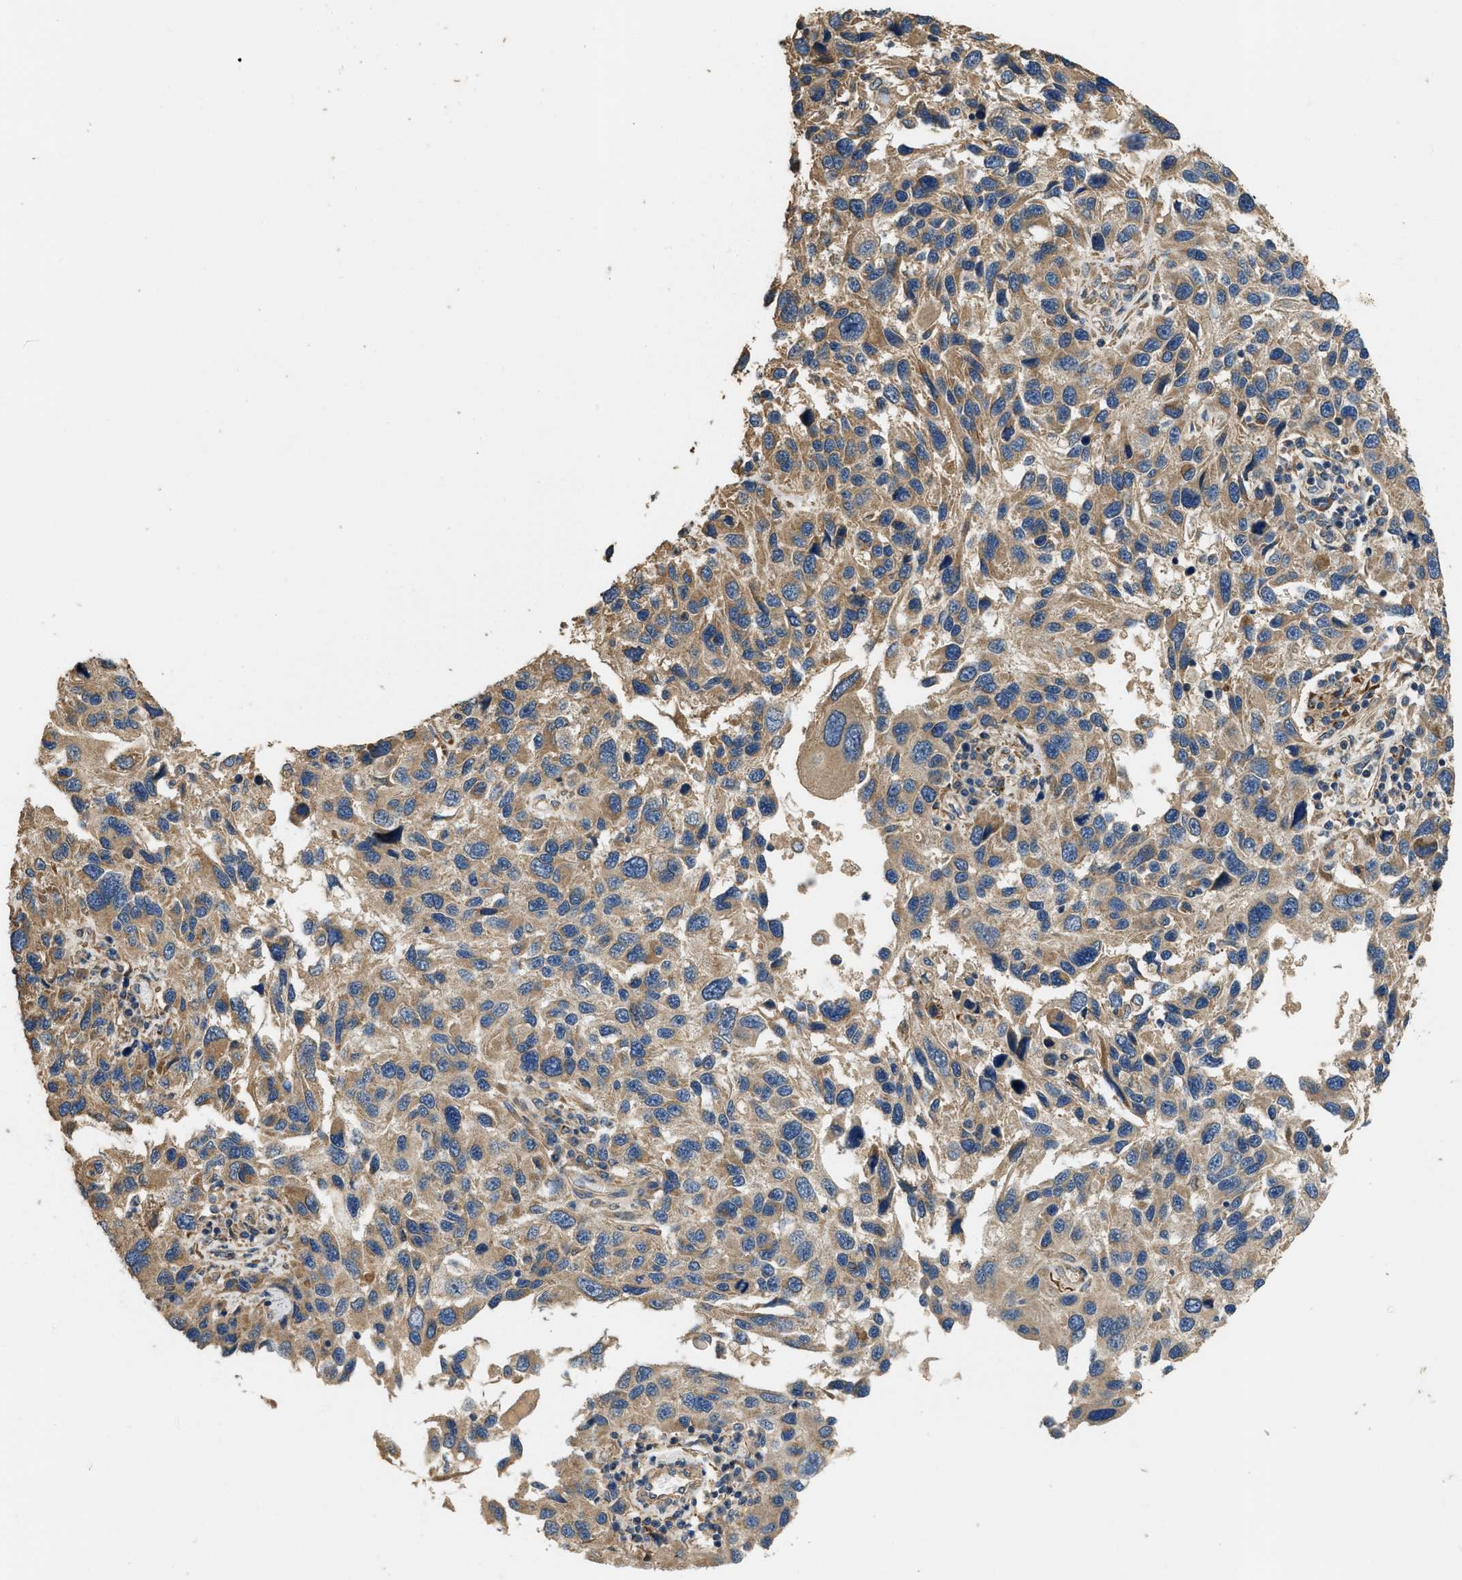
{"staining": {"intensity": "weak", "quantity": ">75%", "location": "cytoplasmic/membranous"}, "tissue": "melanoma", "cell_type": "Tumor cells", "image_type": "cancer", "snomed": [{"axis": "morphology", "description": "Malignant melanoma, NOS"}, {"axis": "topography", "description": "Skin"}], "caption": "Protein analysis of malignant melanoma tissue exhibits weak cytoplasmic/membranous staining in about >75% of tumor cells. The protein of interest is stained brown, and the nuclei are stained in blue (DAB IHC with brightfield microscopy, high magnification).", "gene": "THBS2", "patient": {"sex": "male", "age": 53}}